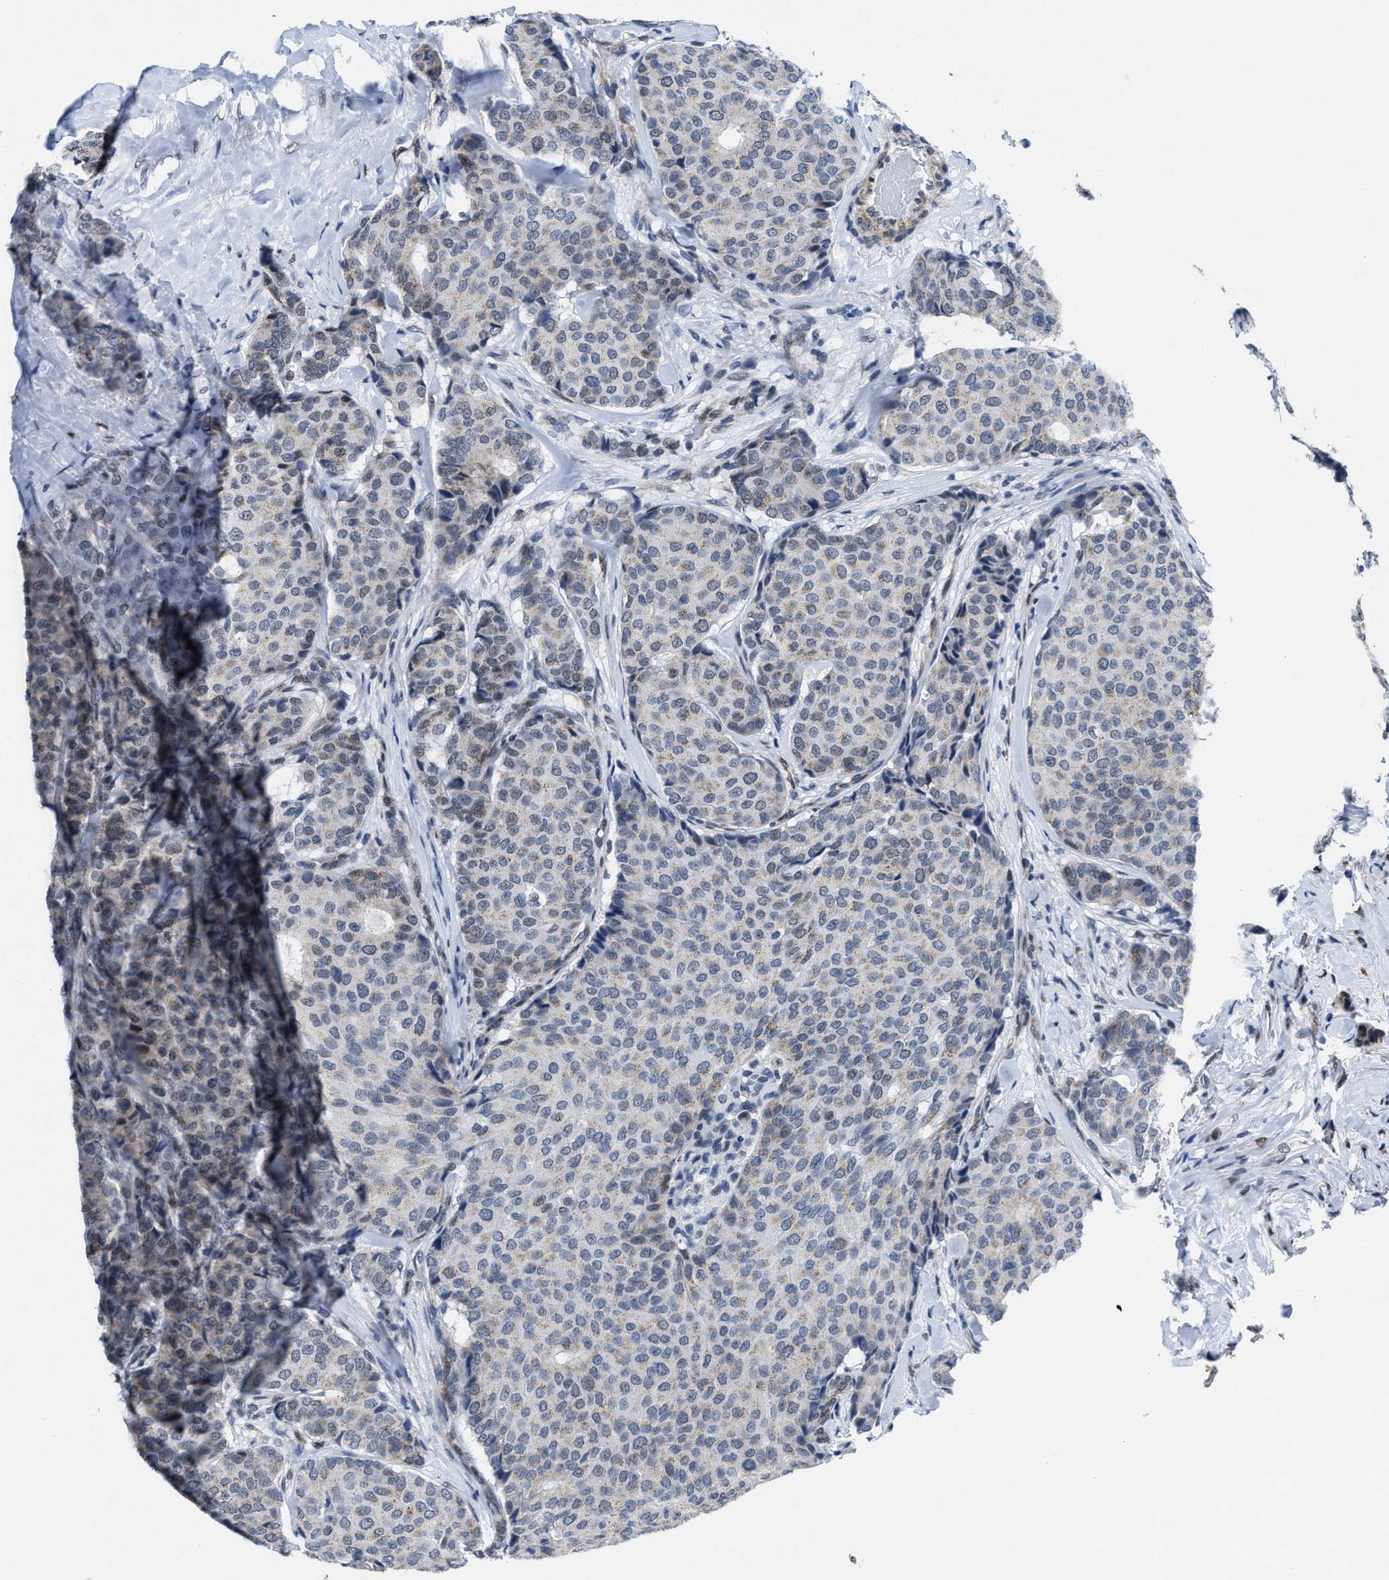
{"staining": {"intensity": "weak", "quantity": "<25%", "location": "cytoplasmic/membranous"}, "tissue": "breast cancer", "cell_type": "Tumor cells", "image_type": "cancer", "snomed": [{"axis": "morphology", "description": "Duct carcinoma"}, {"axis": "topography", "description": "Breast"}], "caption": "Immunohistochemistry of breast cancer (invasive ductal carcinoma) reveals no expression in tumor cells.", "gene": "ID3", "patient": {"sex": "female", "age": 75}}